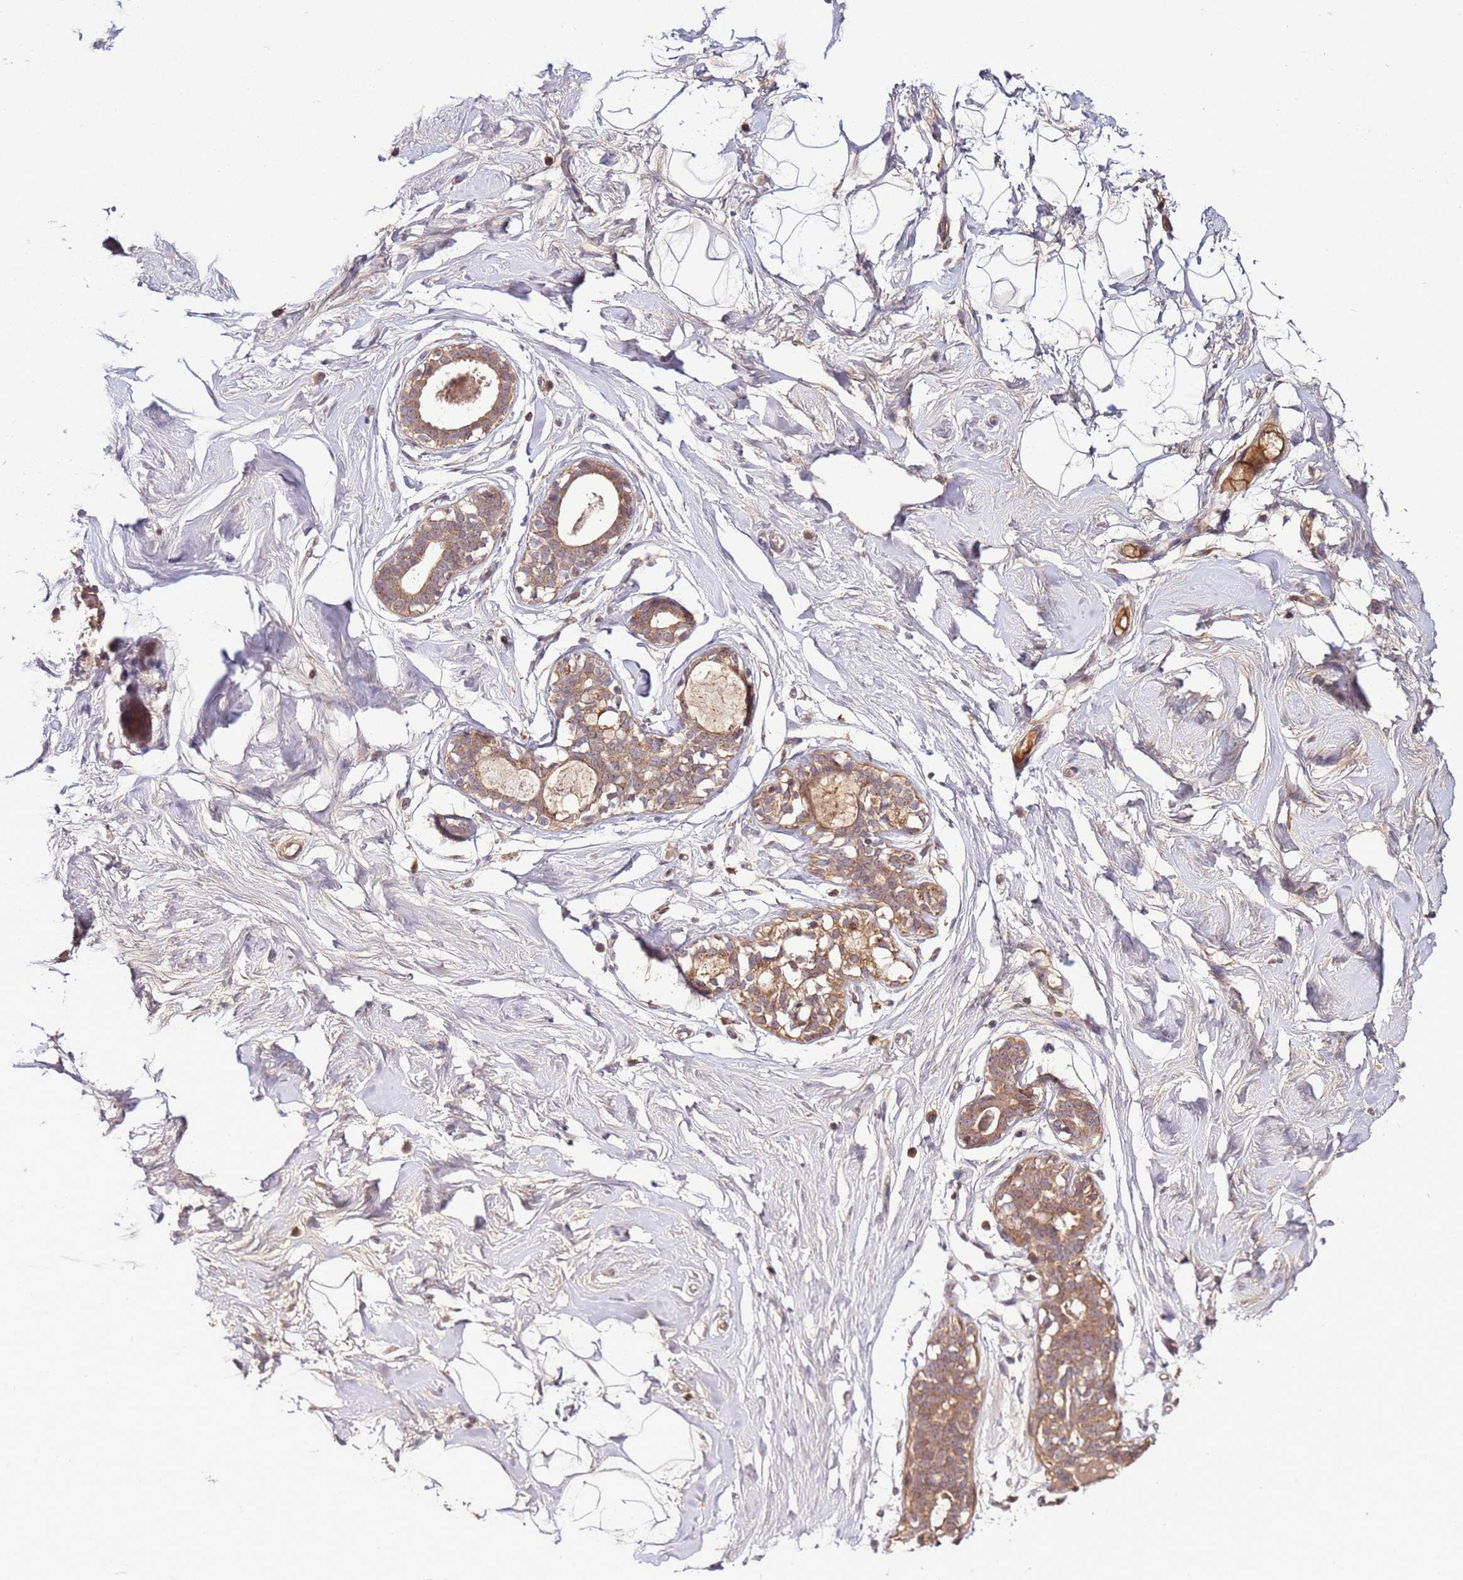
{"staining": {"intensity": "weak", "quantity": "<25%", "location": "cytoplasmic/membranous"}, "tissue": "breast", "cell_type": "Adipocytes", "image_type": "normal", "snomed": [{"axis": "morphology", "description": "Normal tissue, NOS"}, {"axis": "morphology", "description": "Adenoma, NOS"}, {"axis": "topography", "description": "Breast"}], "caption": "Micrograph shows no significant protein staining in adipocytes of benign breast.", "gene": "ZNF624", "patient": {"sex": "female", "age": 23}}